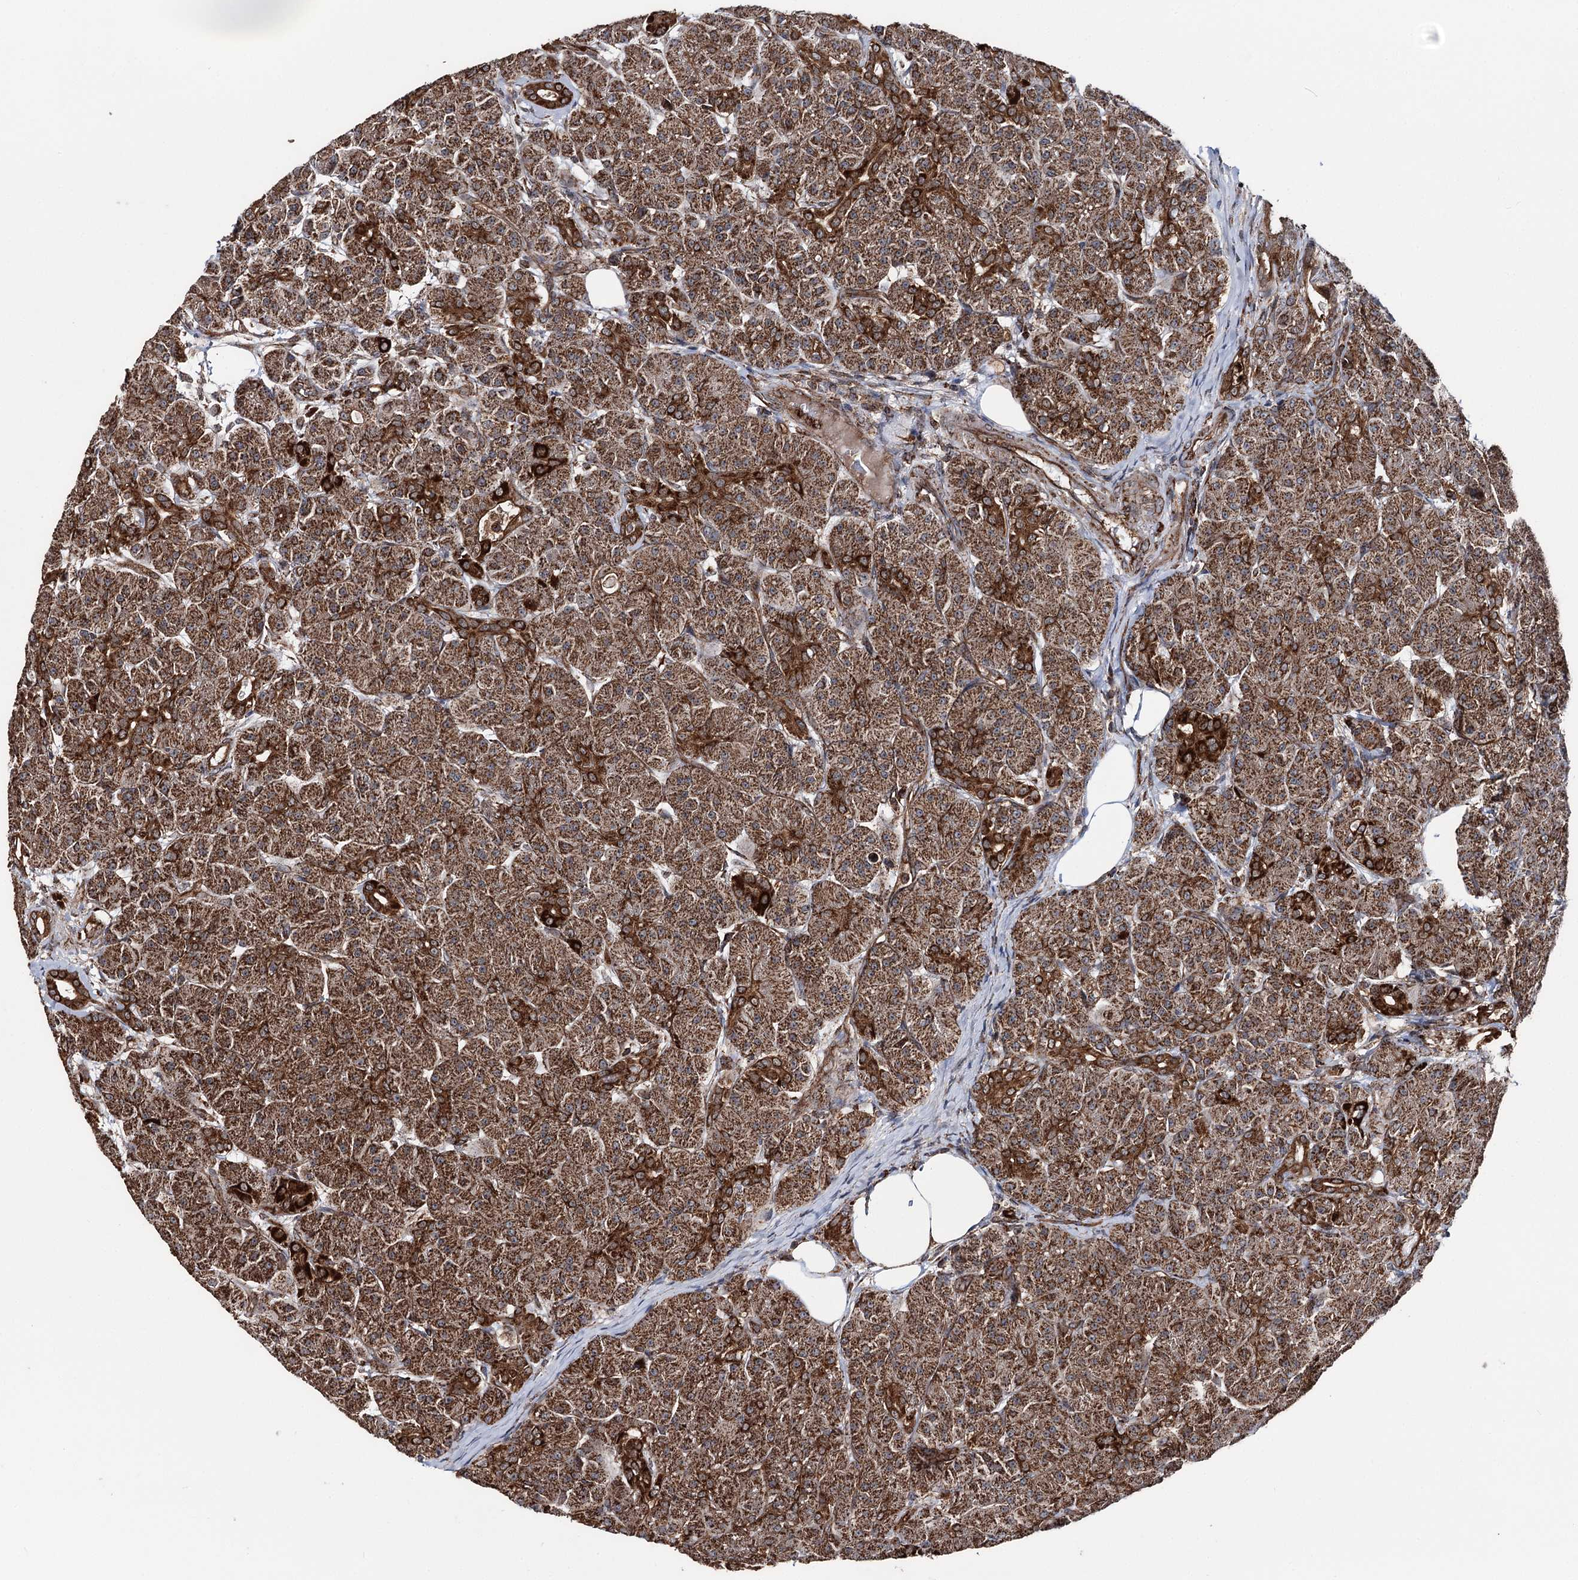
{"staining": {"intensity": "strong", "quantity": ">75%", "location": "cytoplasmic/membranous"}, "tissue": "pancreas", "cell_type": "Exocrine glandular cells", "image_type": "normal", "snomed": [{"axis": "morphology", "description": "Normal tissue, NOS"}, {"axis": "topography", "description": "Pancreas"}], "caption": "Immunohistochemical staining of unremarkable human pancreas displays >75% levels of strong cytoplasmic/membranous protein expression in about >75% of exocrine glandular cells. The protein is shown in brown color, while the nuclei are stained blue.", "gene": "FGFR1OP2", "patient": {"sex": "male", "age": 63}}